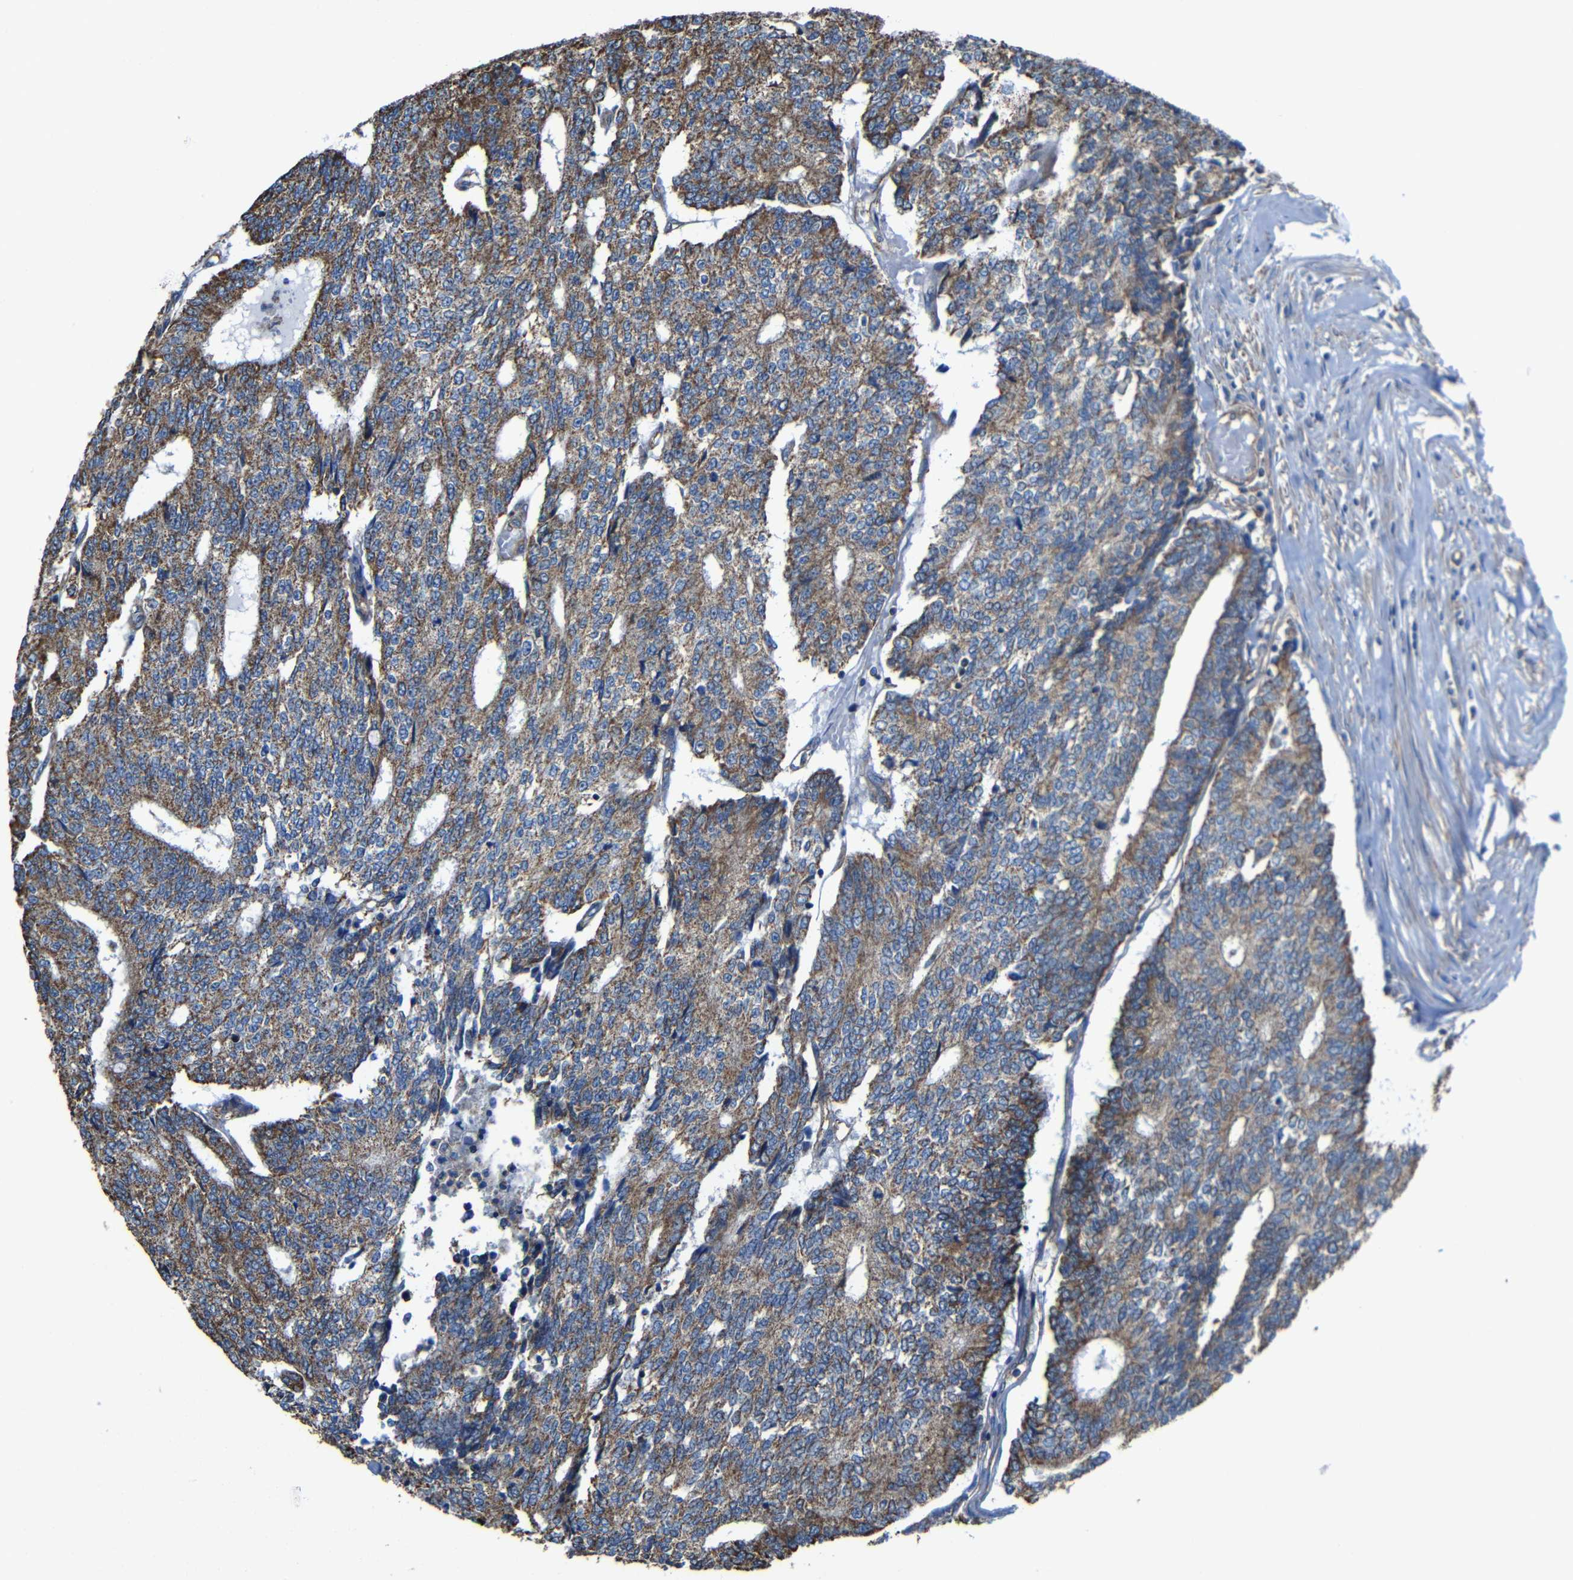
{"staining": {"intensity": "strong", "quantity": ">75%", "location": "cytoplasmic/membranous"}, "tissue": "prostate cancer", "cell_type": "Tumor cells", "image_type": "cancer", "snomed": [{"axis": "morphology", "description": "Normal tissue, NOS"}, {"axis": "morphology", "description": "Adenocarcinoma, High grade"}, {"axis": "topography", "description": "Prostate"}, {"axis": "topography", "description": "Seminal veicle"}], "caption": "Adenocarcinoma (high-grade) (prostate) stained with DAB IHC displays high levels of strong cytoplasmic/membranous positivity in approximately >75% of tumor cells. Using DAB (3,3'-diaminobenzidine) (brown) and hematoxylin (blue) stains, captured at high magnification using brightfield microscopy.", "gene": "INTS6L", "patient": {"sex": "male", "age": 55}}